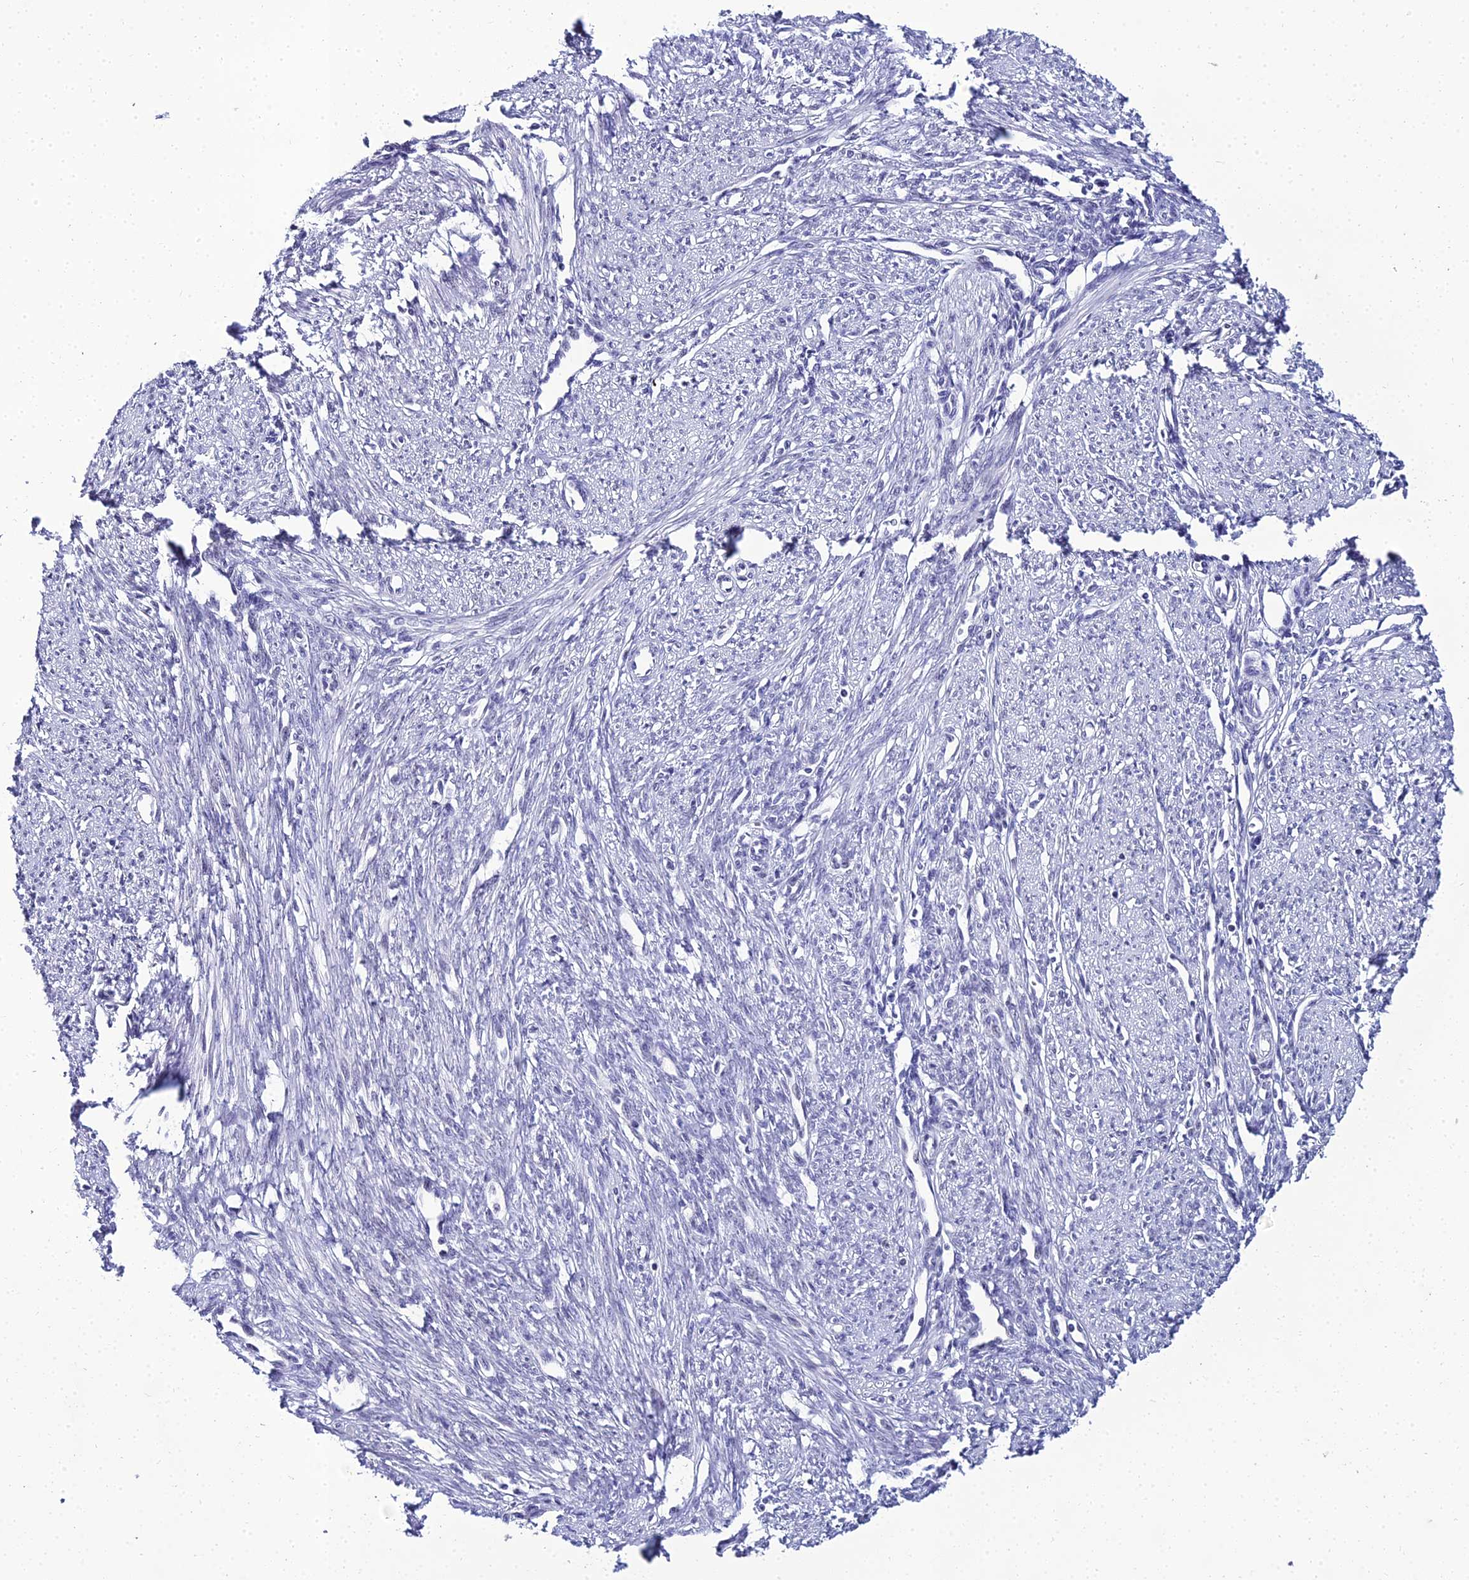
{"staining": {"intensity": "negative", "quantity": "none", "location": "none"}, "tissue": "smooth muscle", "cell_type": "Smooth muscle cells", "image_type": "normal", "snomed": [{"axis": "morphology", "description": "Normal tissue, NOS"}, {"axis": "topography", "description": "Smooth muscle"}, {"axis": "topography", "description": "Uterus"}], "caption": "IHC histopathology image of benign smooth muscle: smooth muscle stained with DAB shows no significant protein positivity in smooth muscle cells.", "gene": "PPP4R2", "patient": {"sex": "female", "age": 59}}